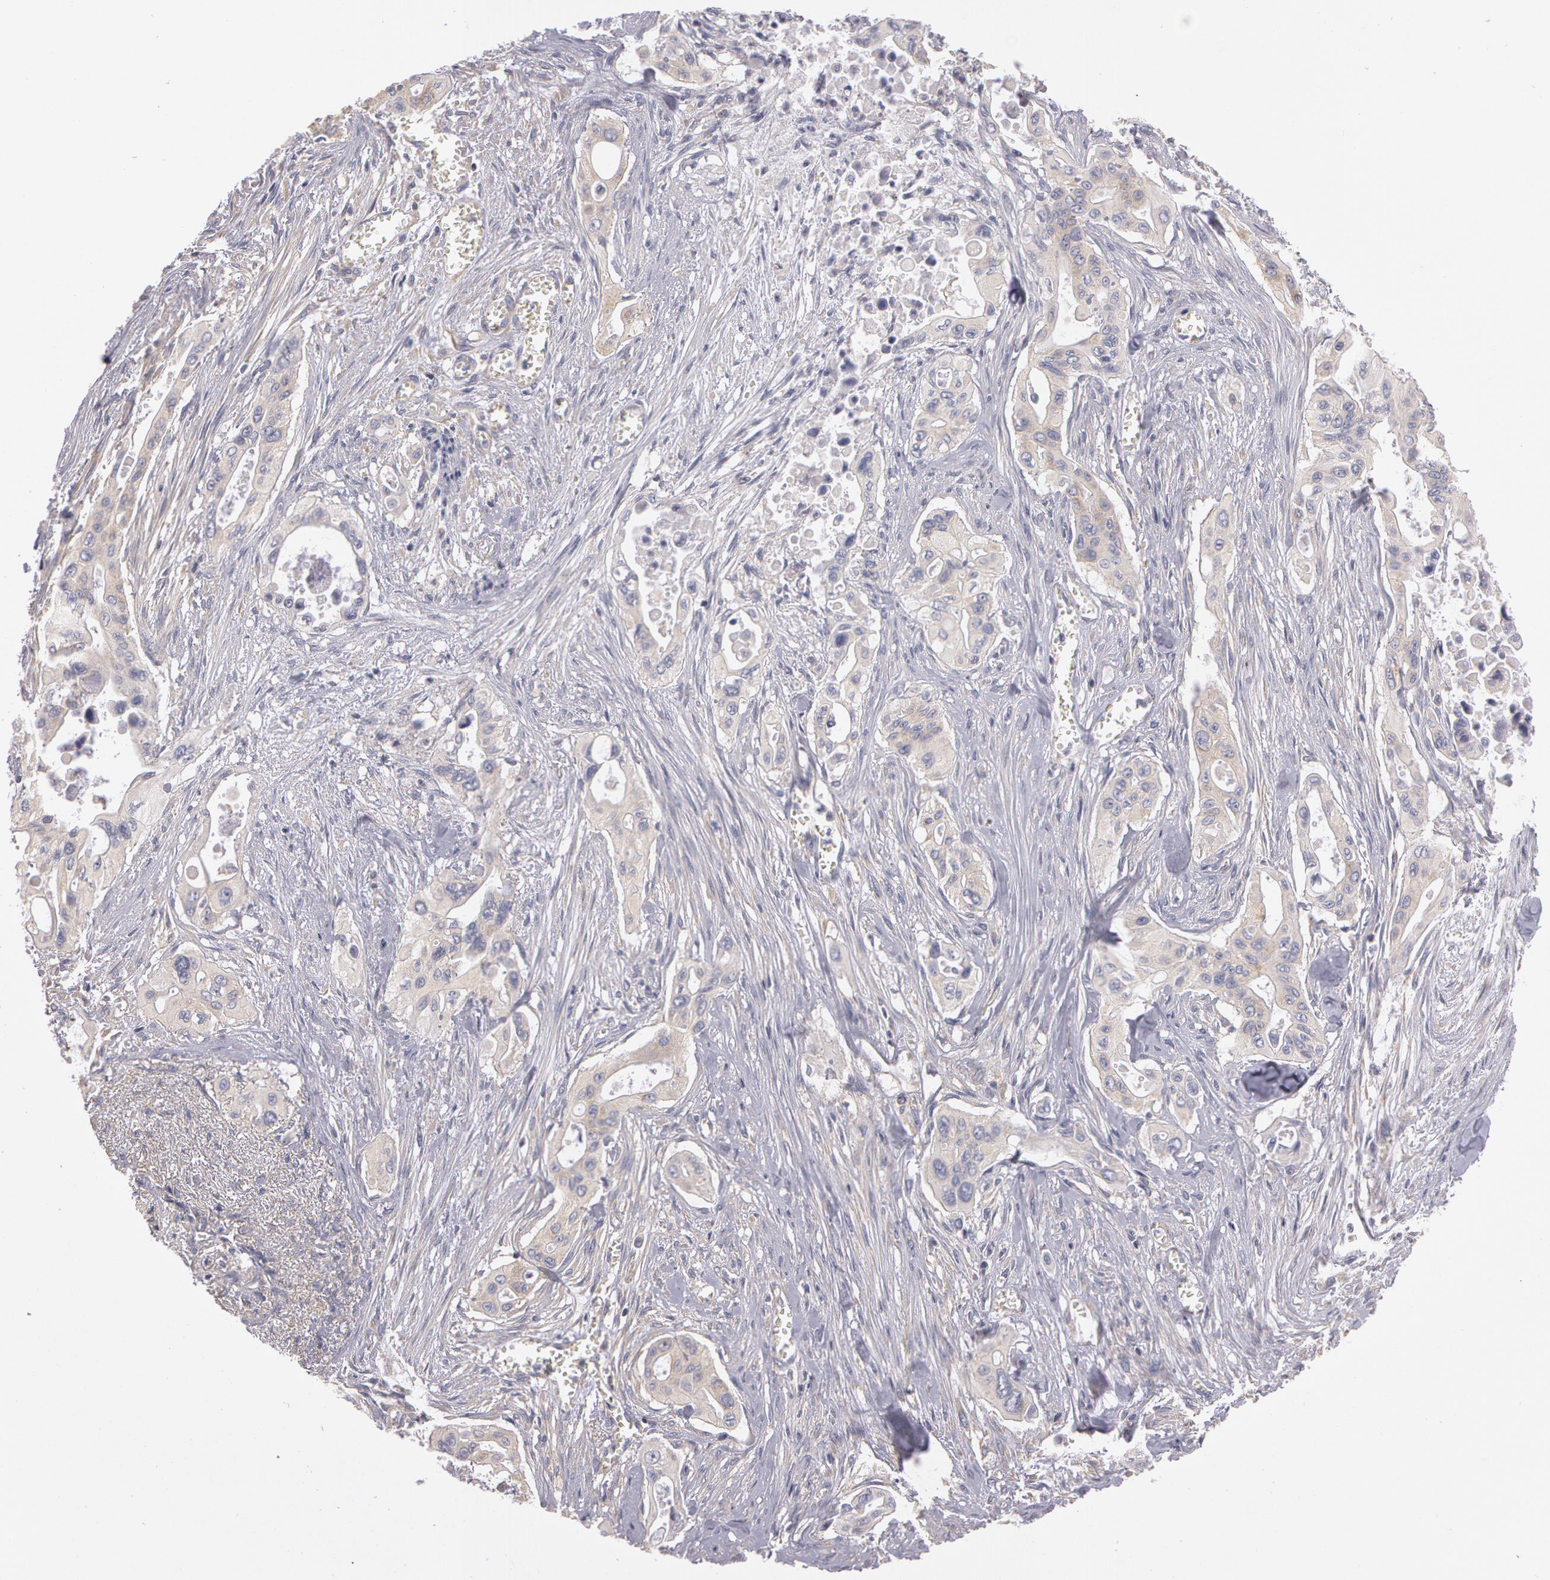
{"staining": {"intensity": "weak", "quantity": "25%-75%", "location": "cytoplasmic/membranous"}, "tissue": "pancreatic cancer", "cell_type": "Tumor cells", "image_type": "cancer", "snomed": [{"axis": "morphology", "description": "Adenocarcinoma, NOS"}, {"axis": "topography", "description": "Pancreas"}], "caption": "A brown stain shows weak cytoplasmic/membranous positivity of a protein in adenocarcinoma (pancreatic) tumor cells. Immunohistochemistry (ihc) stains the protein of interest in brown and the nuclei are stained blue.", "gene": "NEK9", "patient": {"sex": "male", "age": 77}}